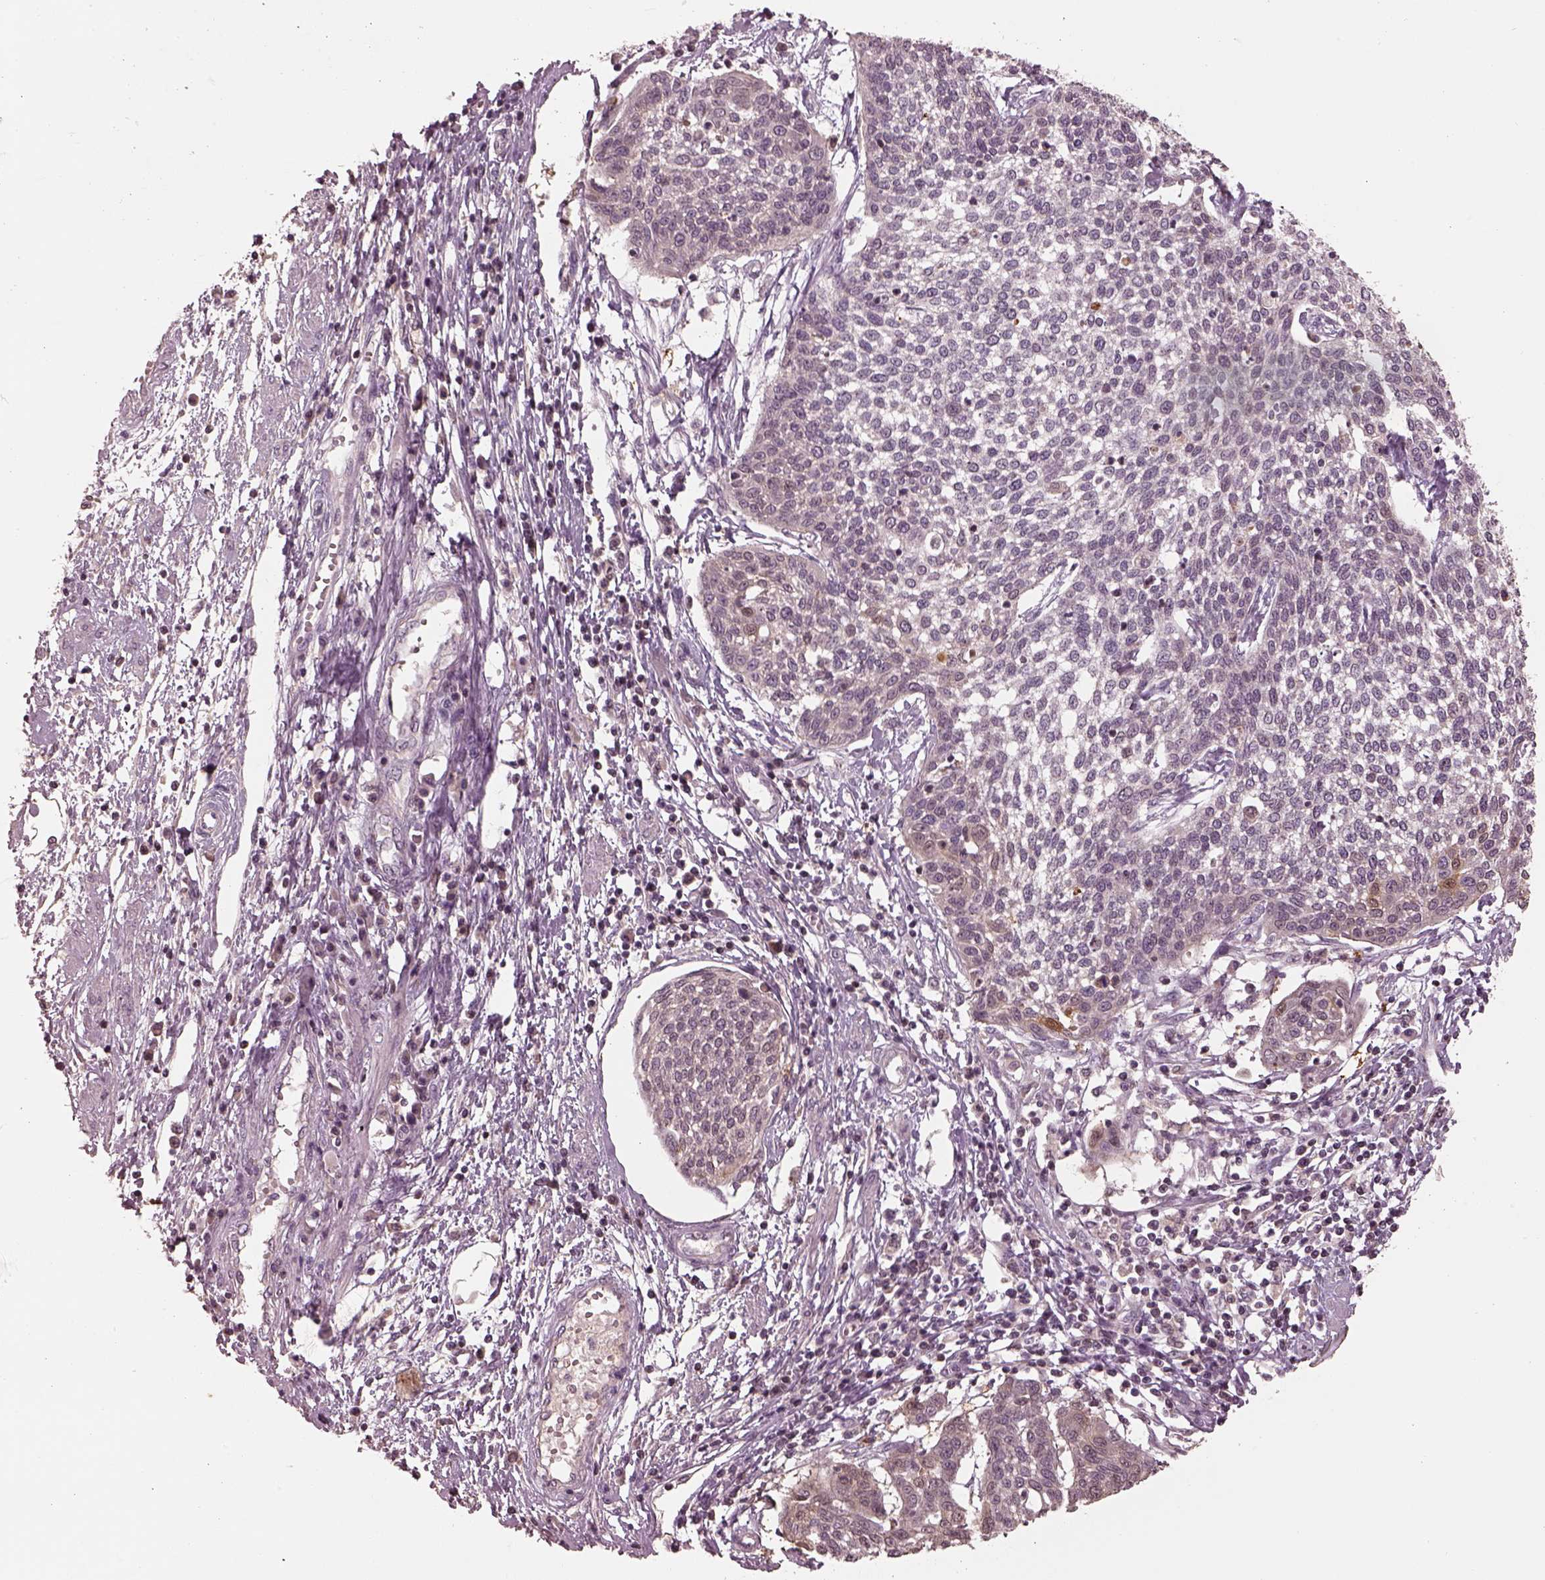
{"staining": {"intensity": "negative", "quantity": "none", "location": "none"}, "tissue": "cervical cancer", "cell_type": "Tumor cells", "image_type": "cancer", "snomed": [{"axis": "morphology", "description": "Squamous cell carcinoma, NOS"}, {"axis": "topography", "description": "Cervix"}], "caption": "Immunohistochemical staining of cervical squamous cell carcinoma exhibits no significant expression in tumor cells.", "gene": "TLX3", "patient": {"sex": "female", "age": 34}}